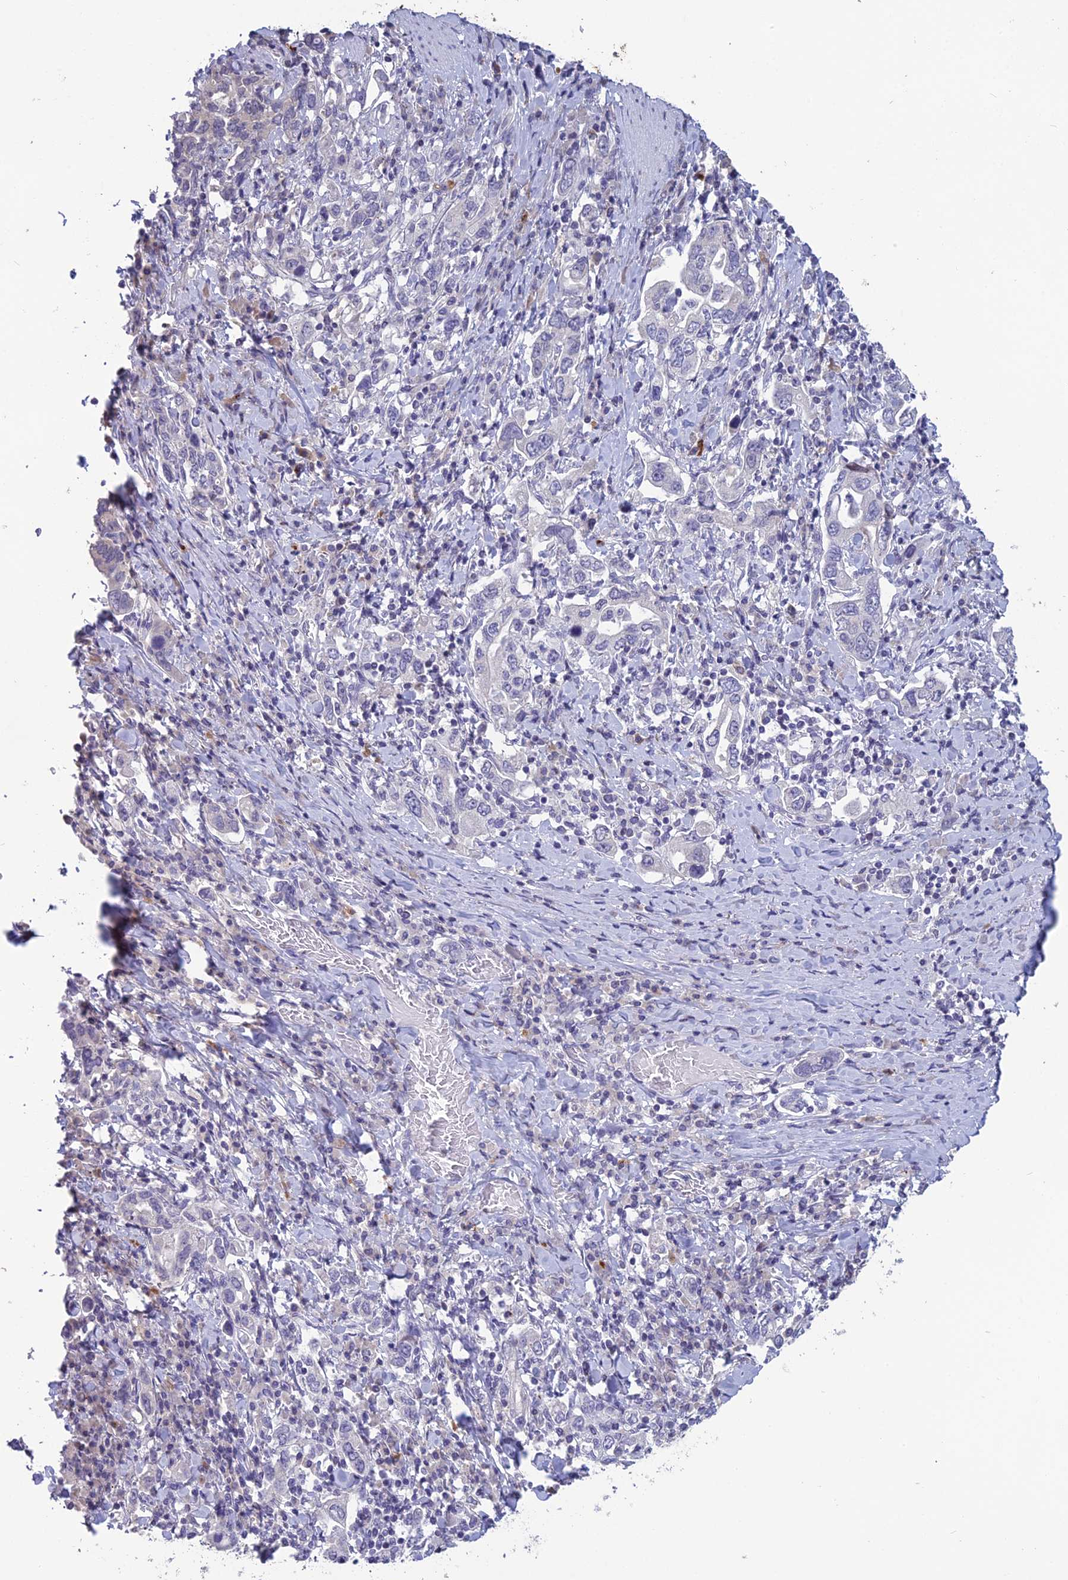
{"staining": {"intensity": "negative", "quantity": "none", "location": "none"}, "tissue": "stomach cancer", "cell_type": "Tumor cells", "image_type": "cancer", "snomed": [{"axis": "morphology", "description": "Adenocarcinoma, NOS"}, {"axis": "topography", "description": "Stomach, upper"}, {"axis": "topography", "description": "Stomach"}], "caption": "A micrograph of human stomach cancer is negative for staining in tumor cells.", "gene": "TMEM134", "patient": {"sex": "male", "age": 62}}